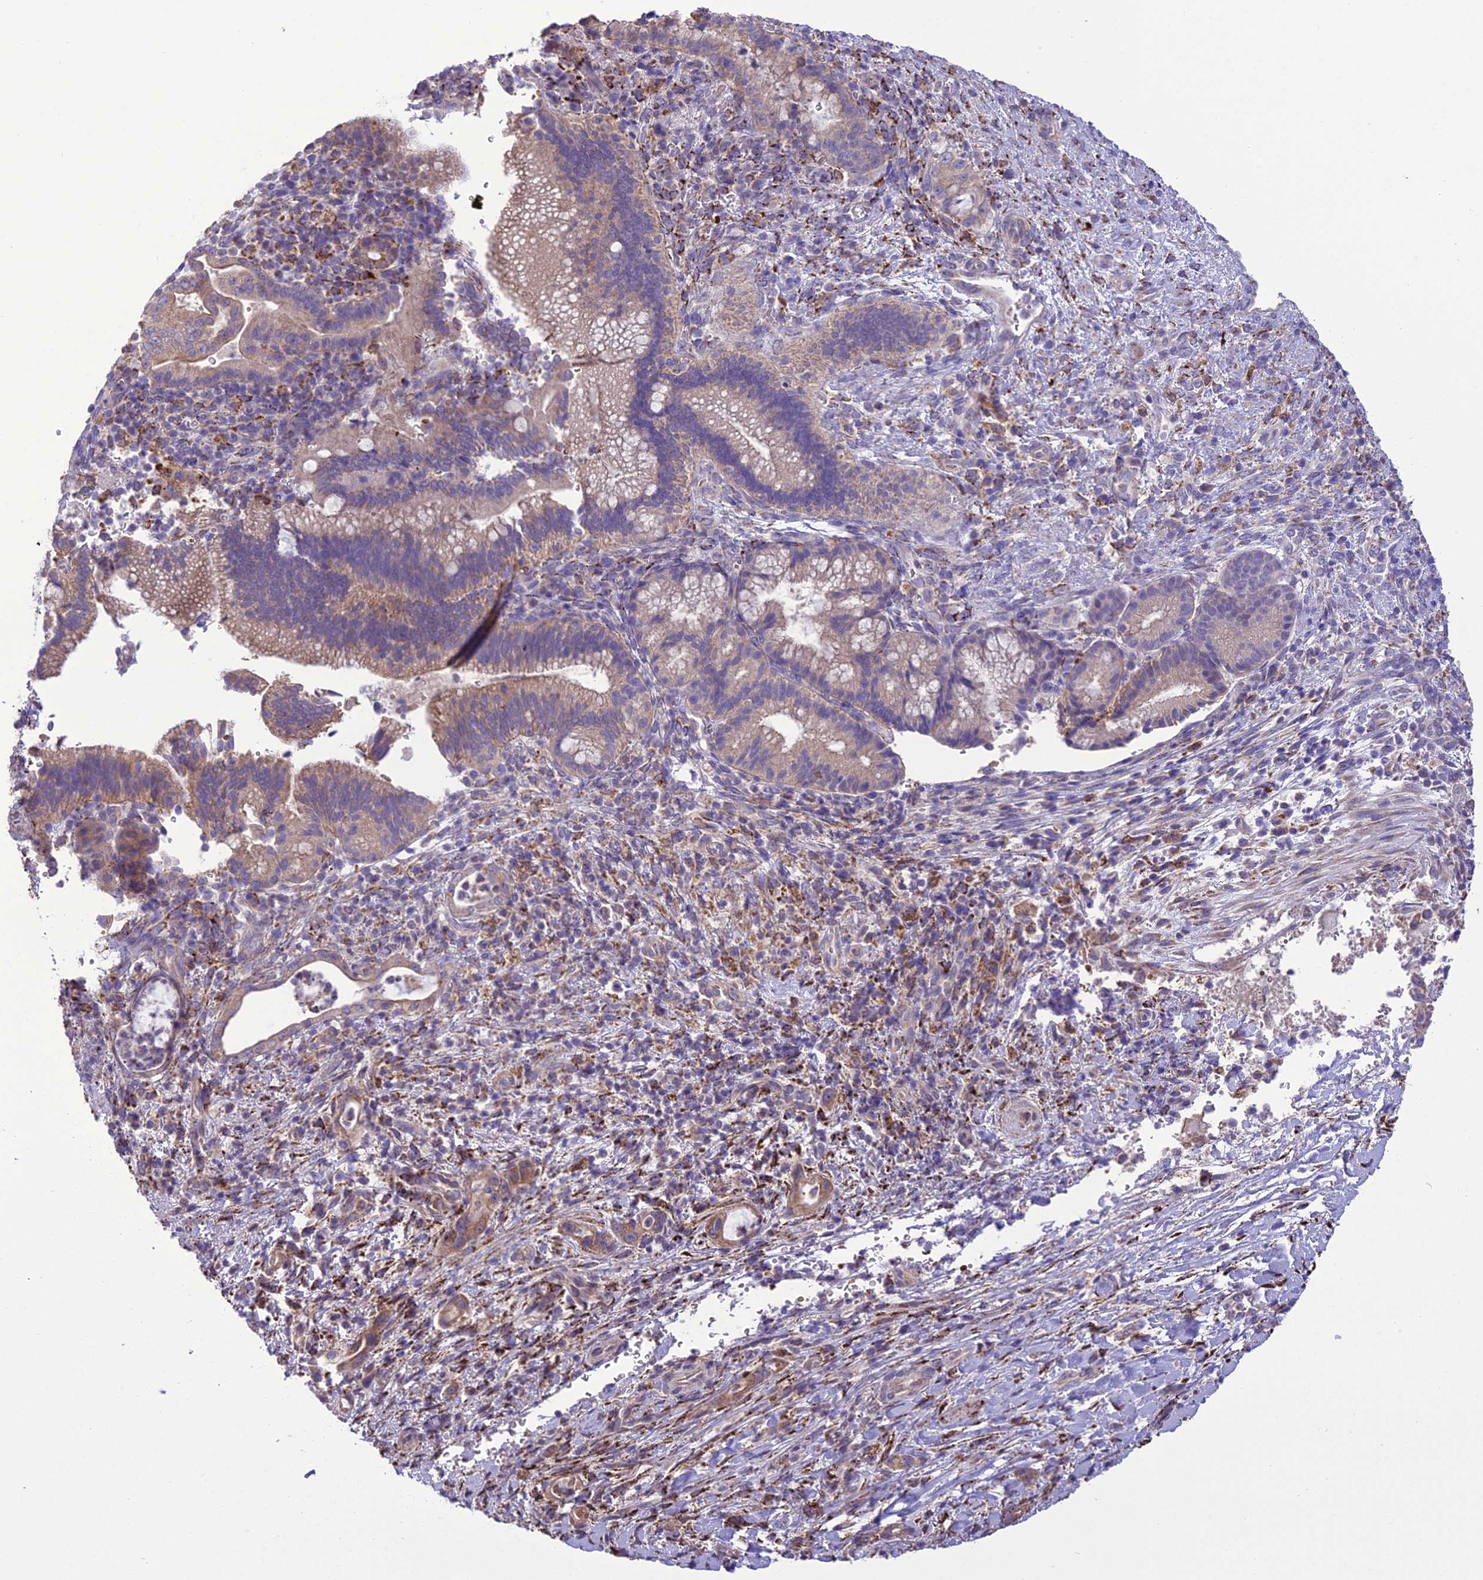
{"staining": {"intensity": "weak", "quantity": ">75%", "location": "cytoplasmic/membranous"}, "tissue": "pancreatic cancer", "cell_type": "Tumor cells", "image_type": "cancer", "snomed": [{"axis": "morphology", "description": "Normal tissue, NOS"}, {"axis": "morphology", "description": "Adenocarcinoma, NOS"}, {"axis": "topography", "description": "Pancreas"}], "caption": "Pancreatic cancer was stained to show a protein in brown. There is low levels of weak cytoplasmic/membranous positivity in approximately >75% of tumor cells.", "gene": "TBC1D24", "patient": {"sex": "female", "age": 55}}